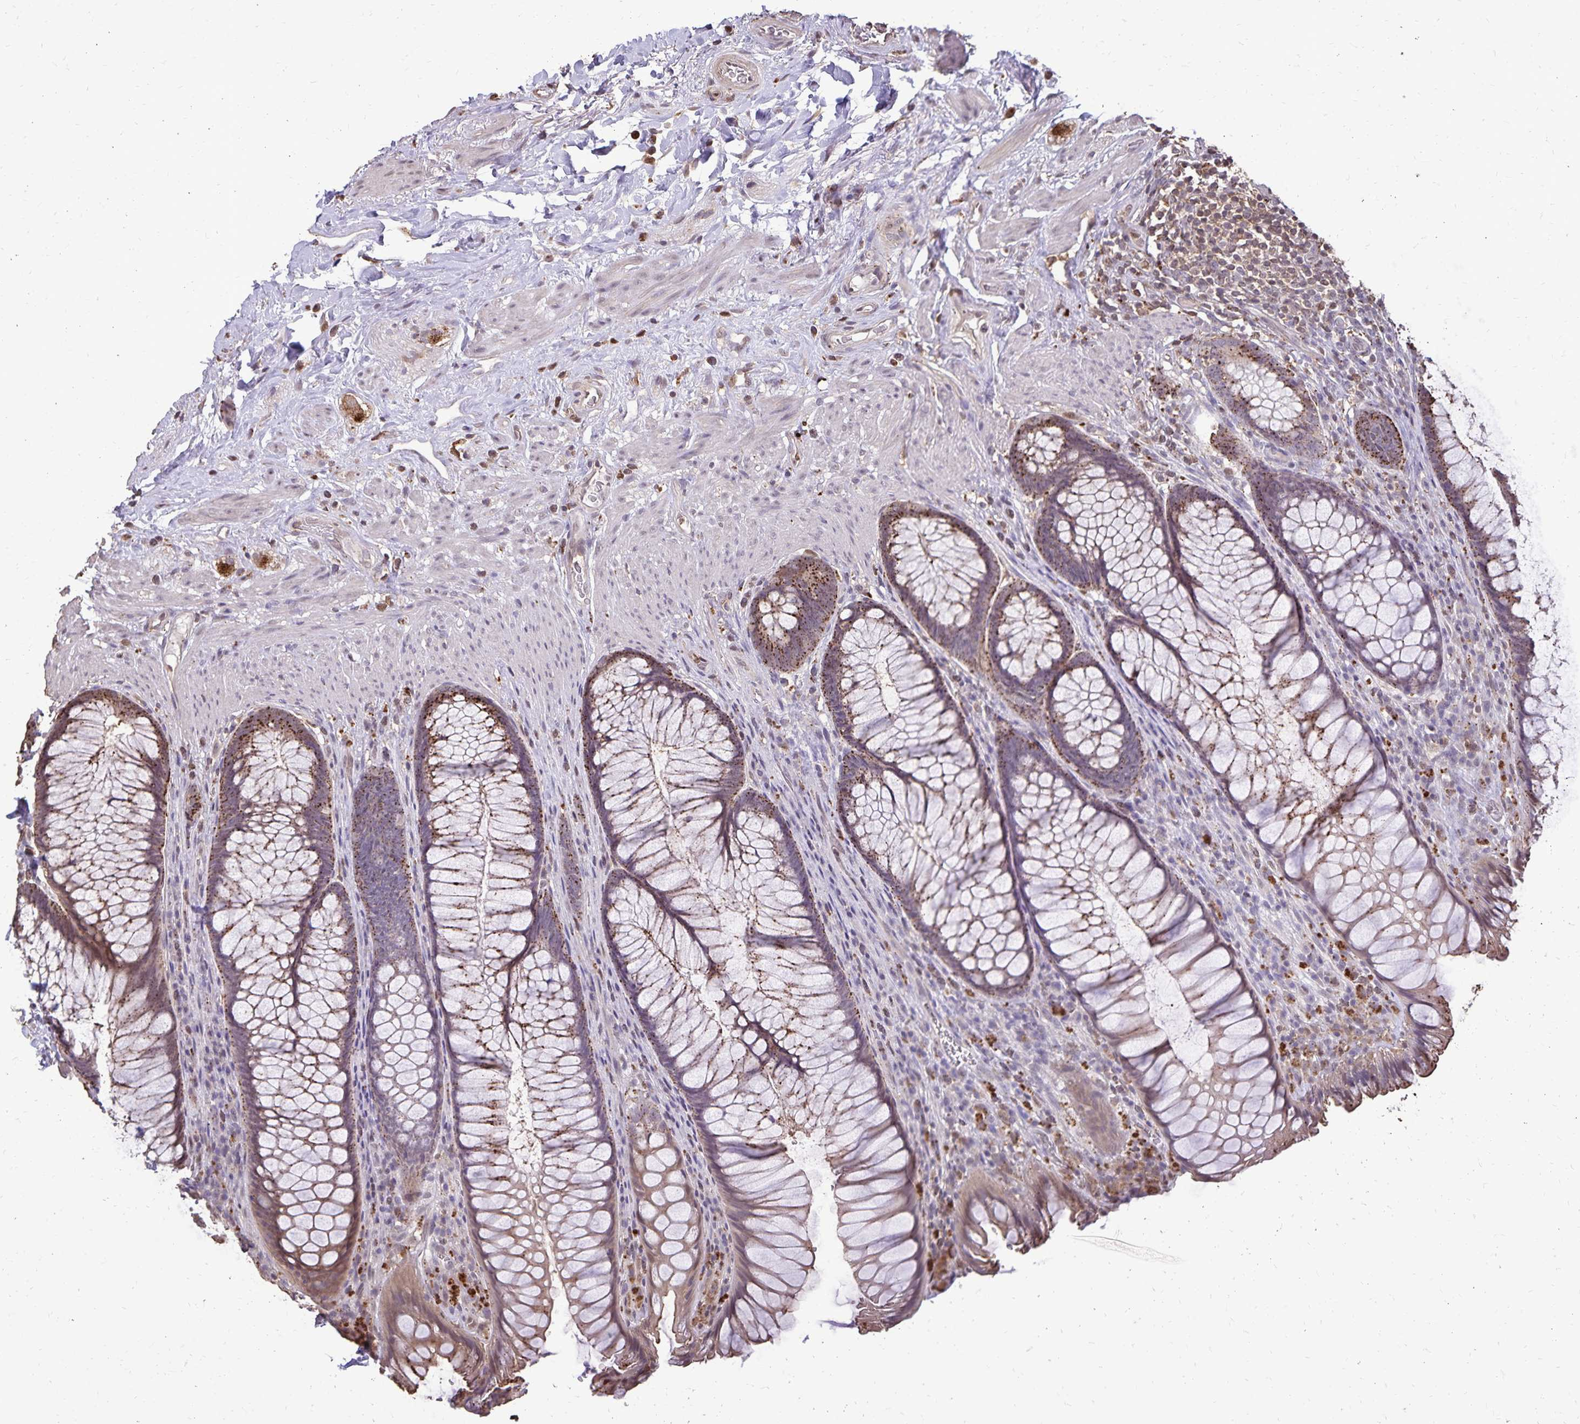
{"staining": {"intensity": "moderate", "quantity": ">75%", "location": "cytoplasmic/membranous"}, "tissue": "rectum", "cell_type": "Glandular cells", "image_type": "normal", "snomed": [{"axis": "morphology", "description": "Normal tissue, NOS"}, {"axis": "topography", "description": "Smooth muscle"}, {"axis": "topography", "description": "Rectum"}], "caption": "About >75% of glandular cells in benign rectum reveal moderate cytoplasmic/membranous protein expression as visualized by brown immunohistochemical staining.", "gene": "CHMP1B", "patient": {"sex": "male", "age": 53}}